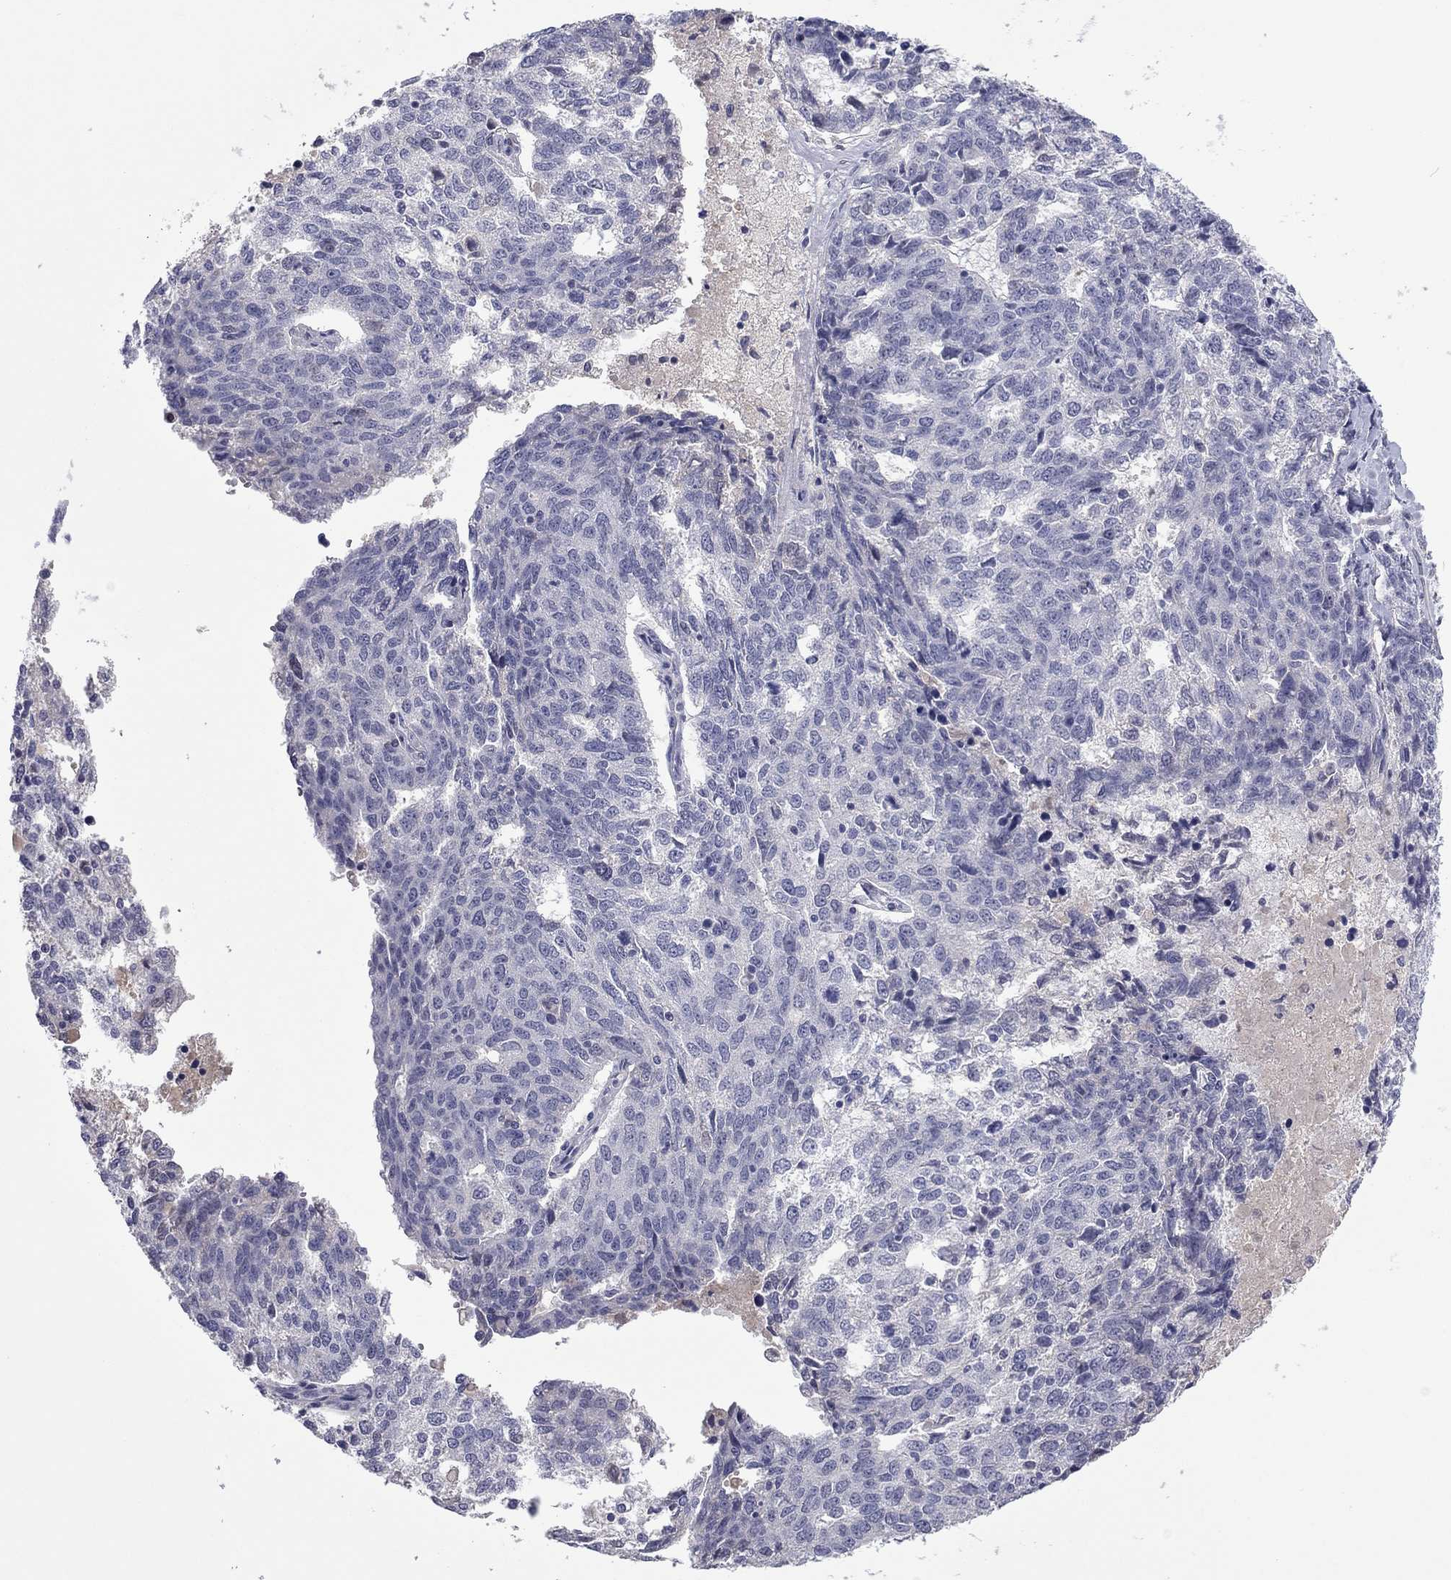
{"staining": {"intensity": "negative", "quantity": "none", "location": "none"}, "tissue": "ovarian cancer", "cell_type": "Tumor cells", "image_type": "cancer", "snomed": [{"axis": "morphology", "description": "Cystadenocarcinoma, serous, NOS"}, {"axis": "topography", "description": "Ovary"}], "caption": "DAB immunohistochemical staining of human ovarian serous cystadenocarcinoma reveals no significant staining in tumor cells.", "gene": "IP6K3", "patient": {"sex": "female", "age": 71}}